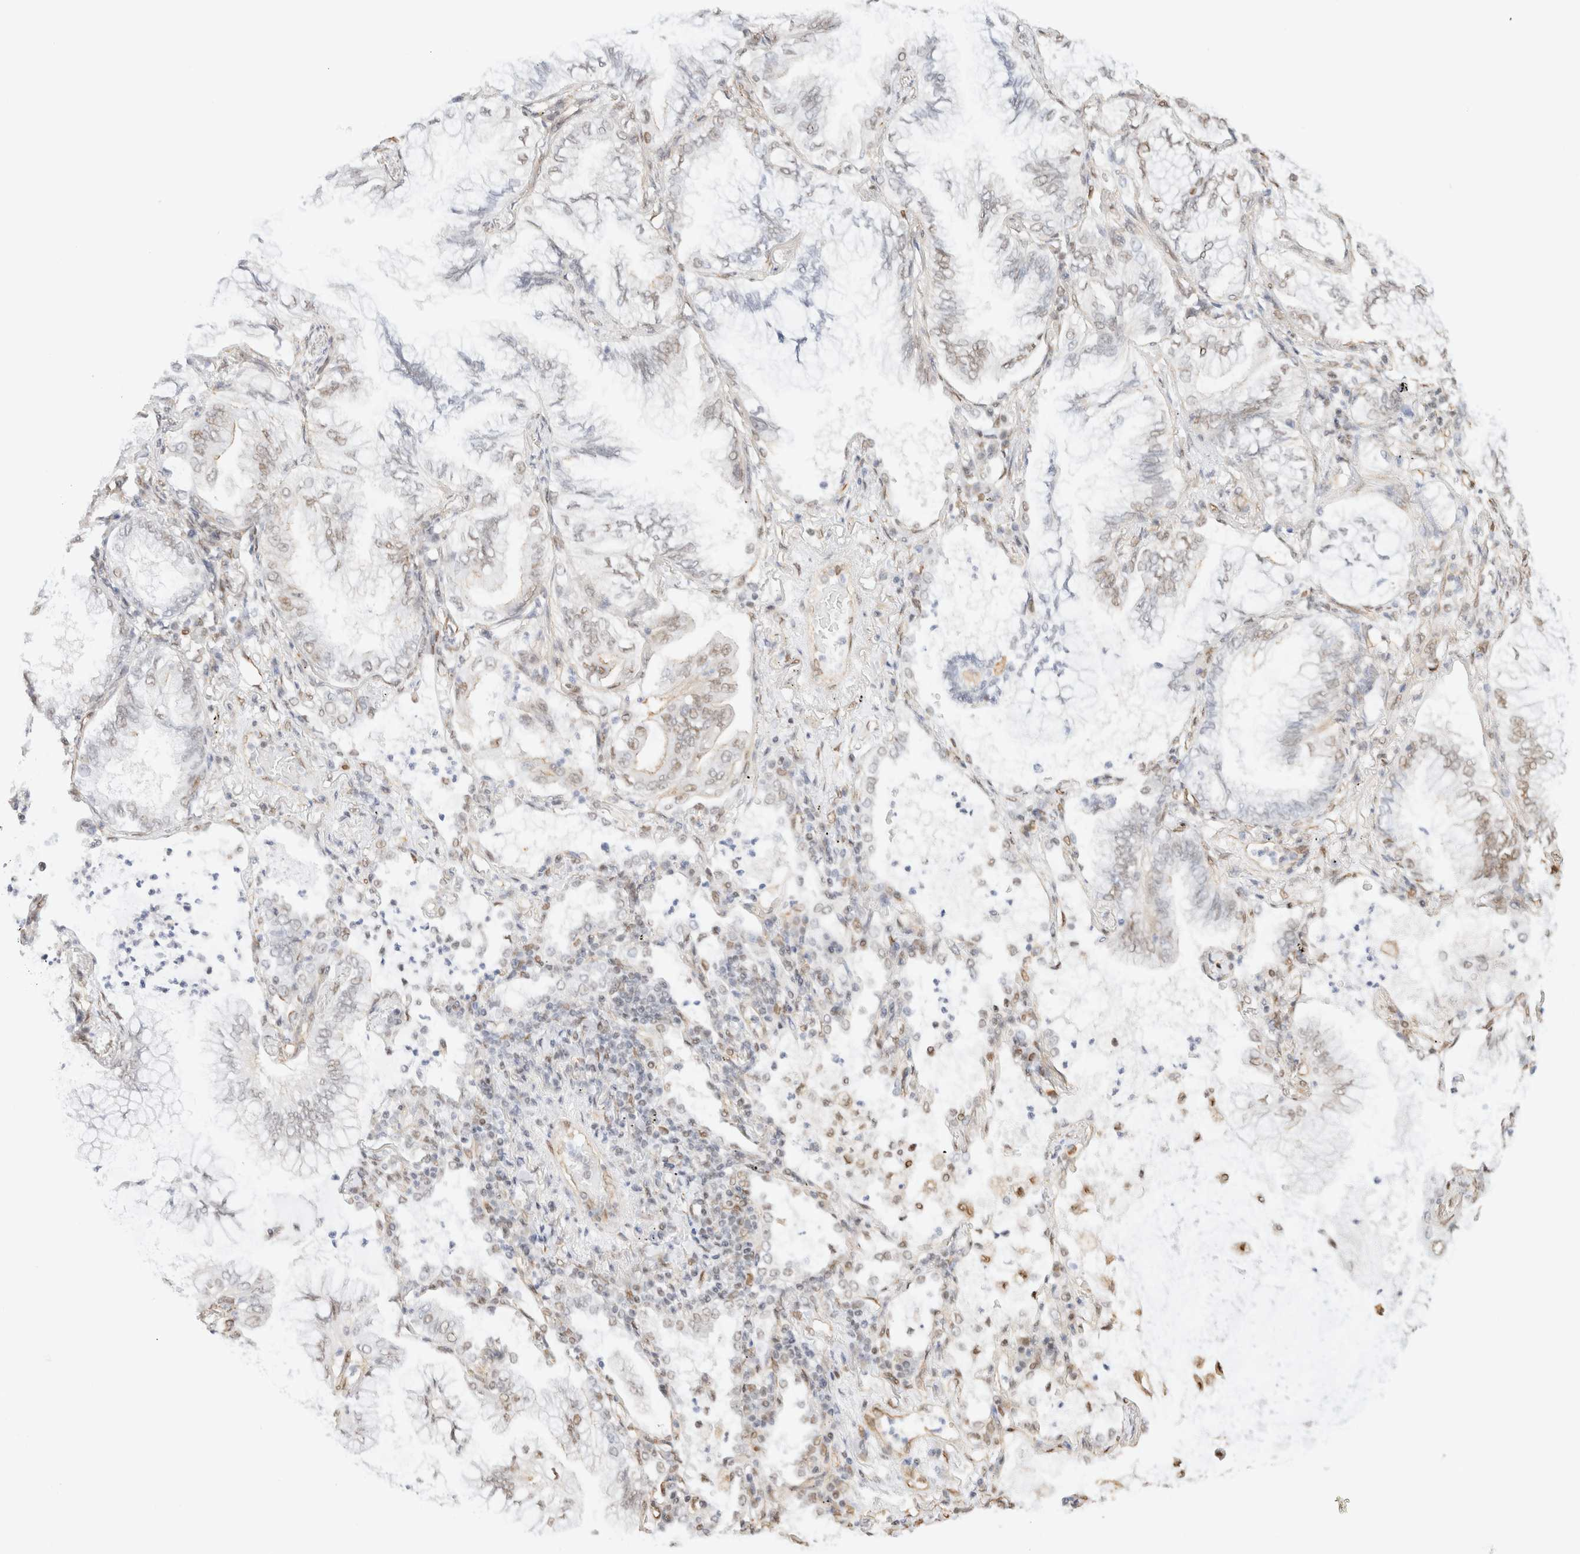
{"staining": {"intensity": "moderate", "quantity": "<25%", "location": "nuclear"}, "tissue": "lung cancer", "cell_type": "Tumor cells", "image_type": "cancer", "snomed": [{"axis": "morphology", "description": "Adenocarcinoma, NOS"}, {"axis": "topography", "description": "Lung"}], "caption": "Approximately <25% of tumor cells in human lung cancer (adenocarcinoma) show moderate nuclear protein expression as visualized by brown immunohistochemical staining.", "gene": "ARID5A", "patient": {"sex": "female", "age": 70}}